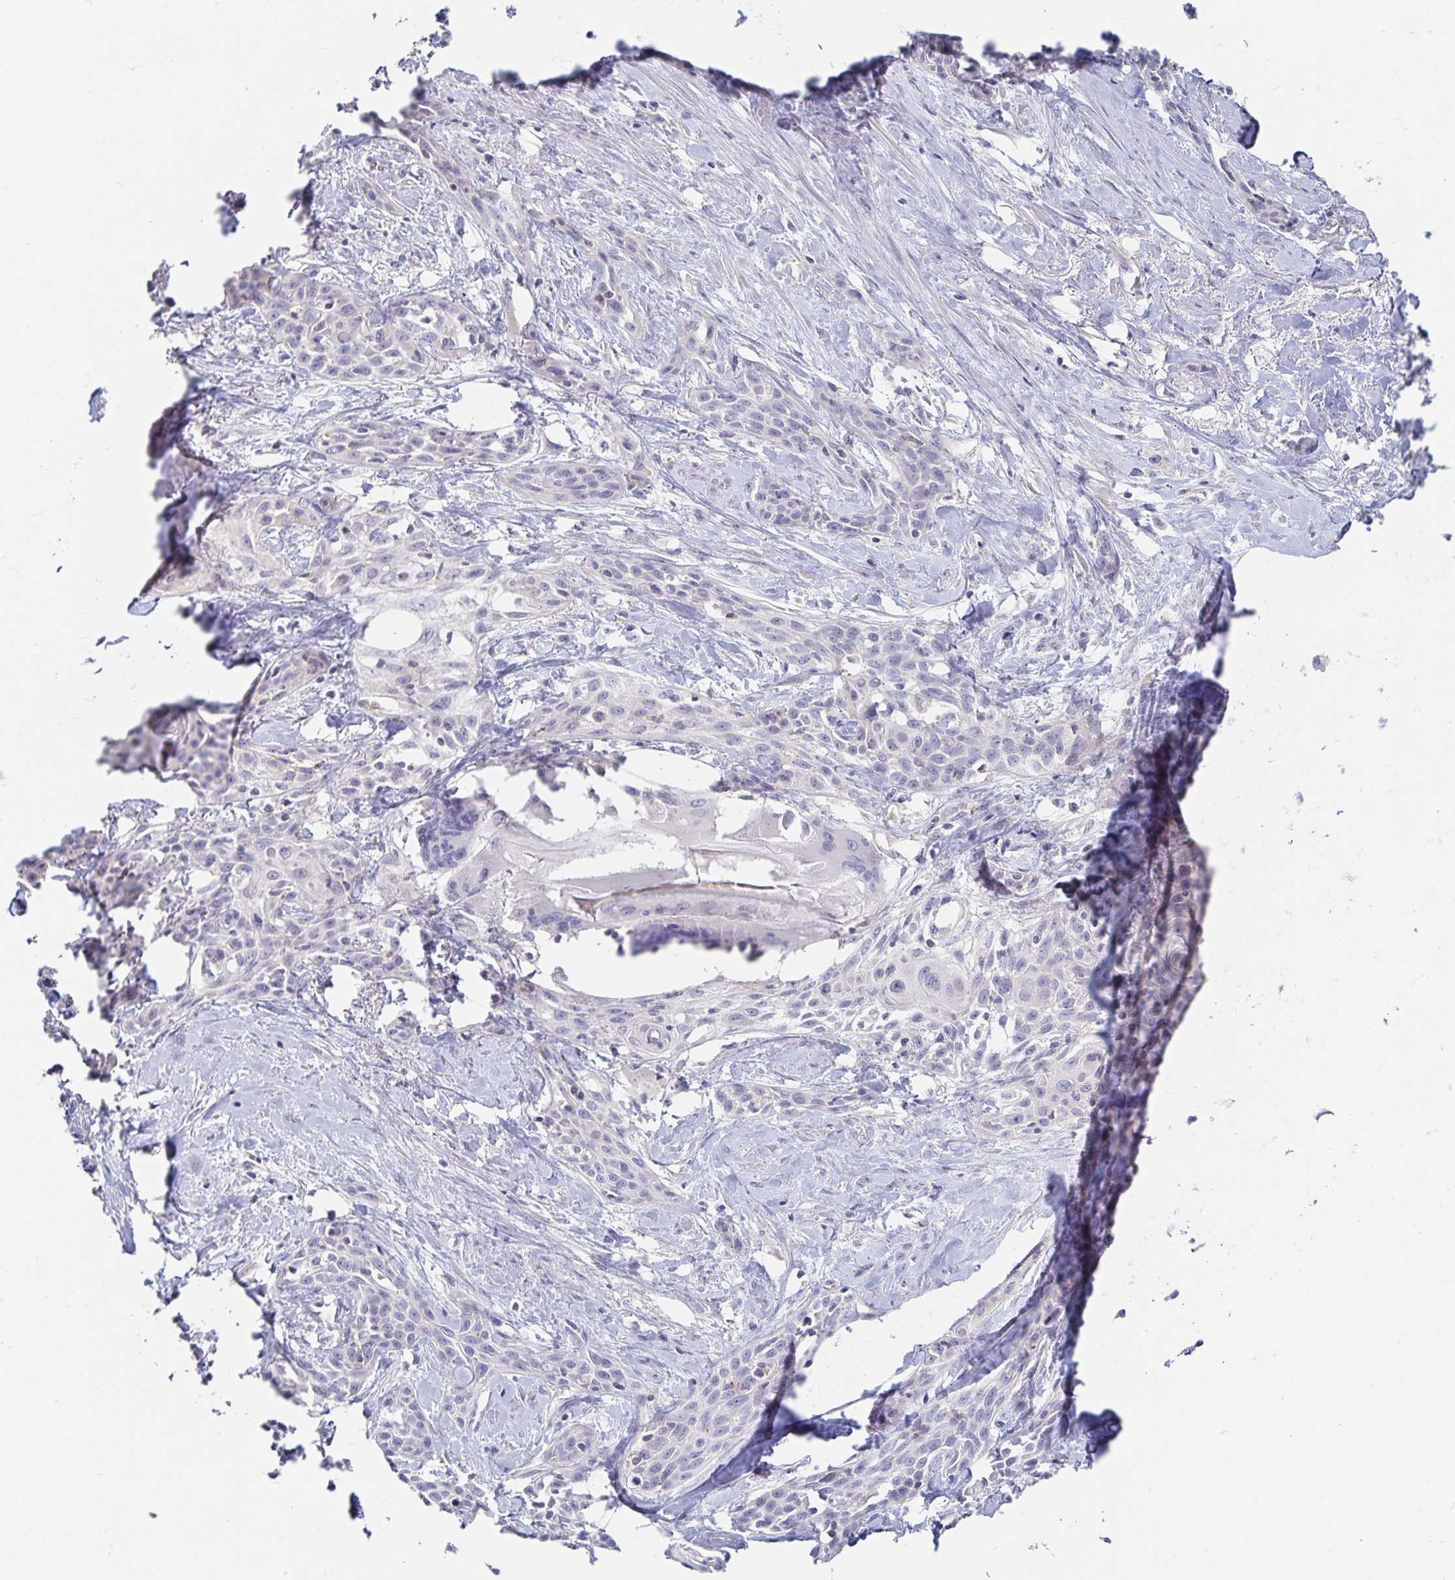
{"staining": {"intensity": "negative", "quantity": "none", "location": "none"}, "tissue": "skin cancer", "cell_type": "Tumor cells", "image_type": "cancer", "snomed": [{"axis": "morphology", "description": "Squamous cell carcinoma, NOS"}, {"axis": "topography", "description": "Skin"}, {"axis": "topography", "description": "Anal"}], "caption": "An IHC photomicrograph of skin cancer is shown. There is no staining in tumor cells of skin cancer. The staining is performed using DAB brown chromogen with nuclei counter-stained in using hematoxylin.", "gene": "SFTPA1", "patient": {"sex": "male", "age": 64}}